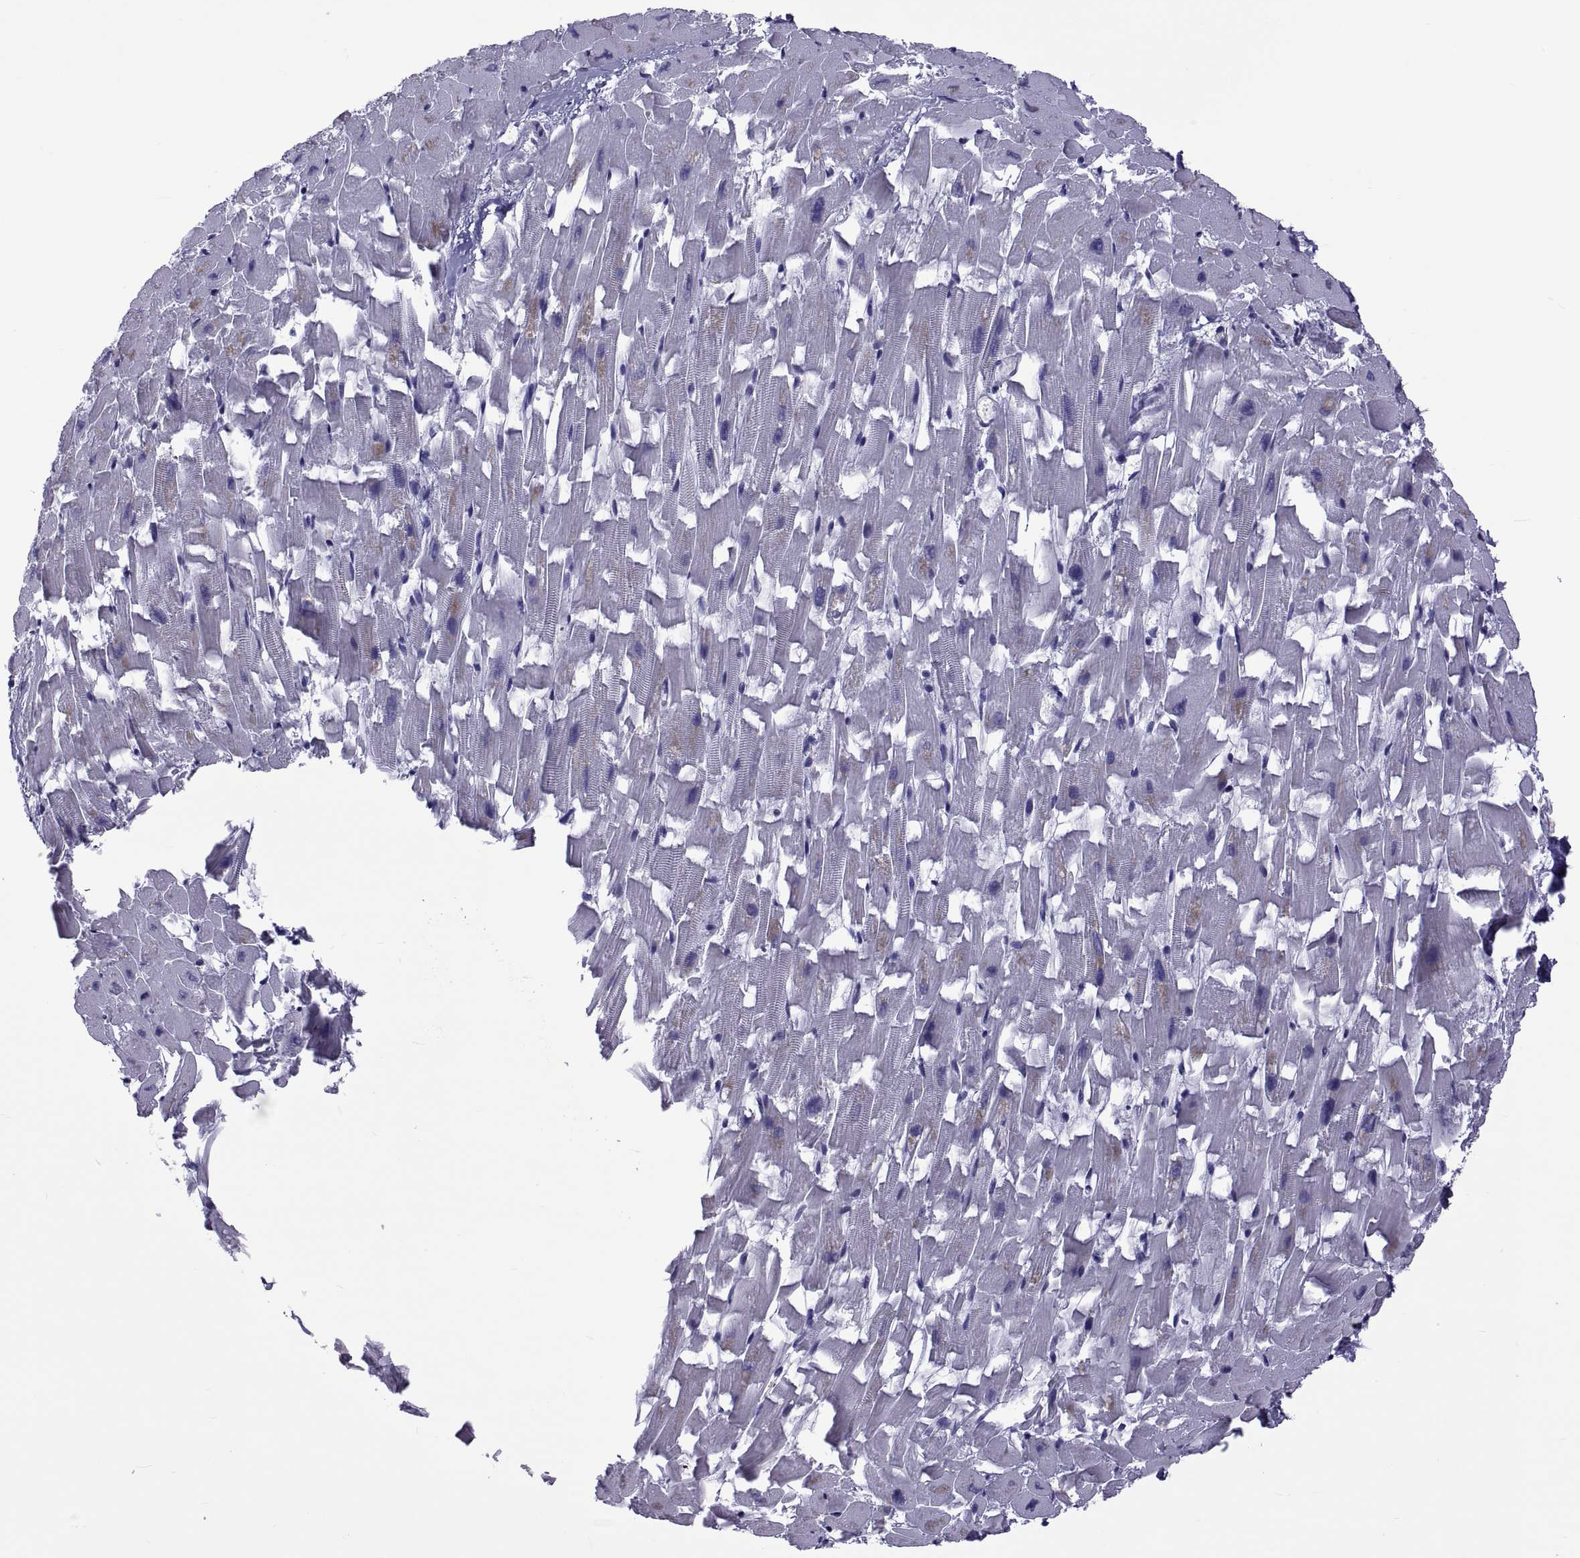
{"staining": {"intensity": "negative", "quantity": "none", "location": "none"}, "tissue": "heart muscle", "cell_type": "Cardiomyocytes", "image_type": "normal", "snomed": [{"axis": "morphology", "description": "Normal tissue, NOS"}, {"axis": "topography", "description": "Heart"}], "caption": "Immunohistochemistry (IHC) photomicrograph of normal heart muscle stained for a protein (brown), which displays no expression in cardiomyocytes. (Stains: DAB immunohistochemistry with hematoxylin counter stain, Microscopy: brightfield microscopy at high magnification).", "gene": "LCN9", "patient": {"sex": "female", "age": 64}}